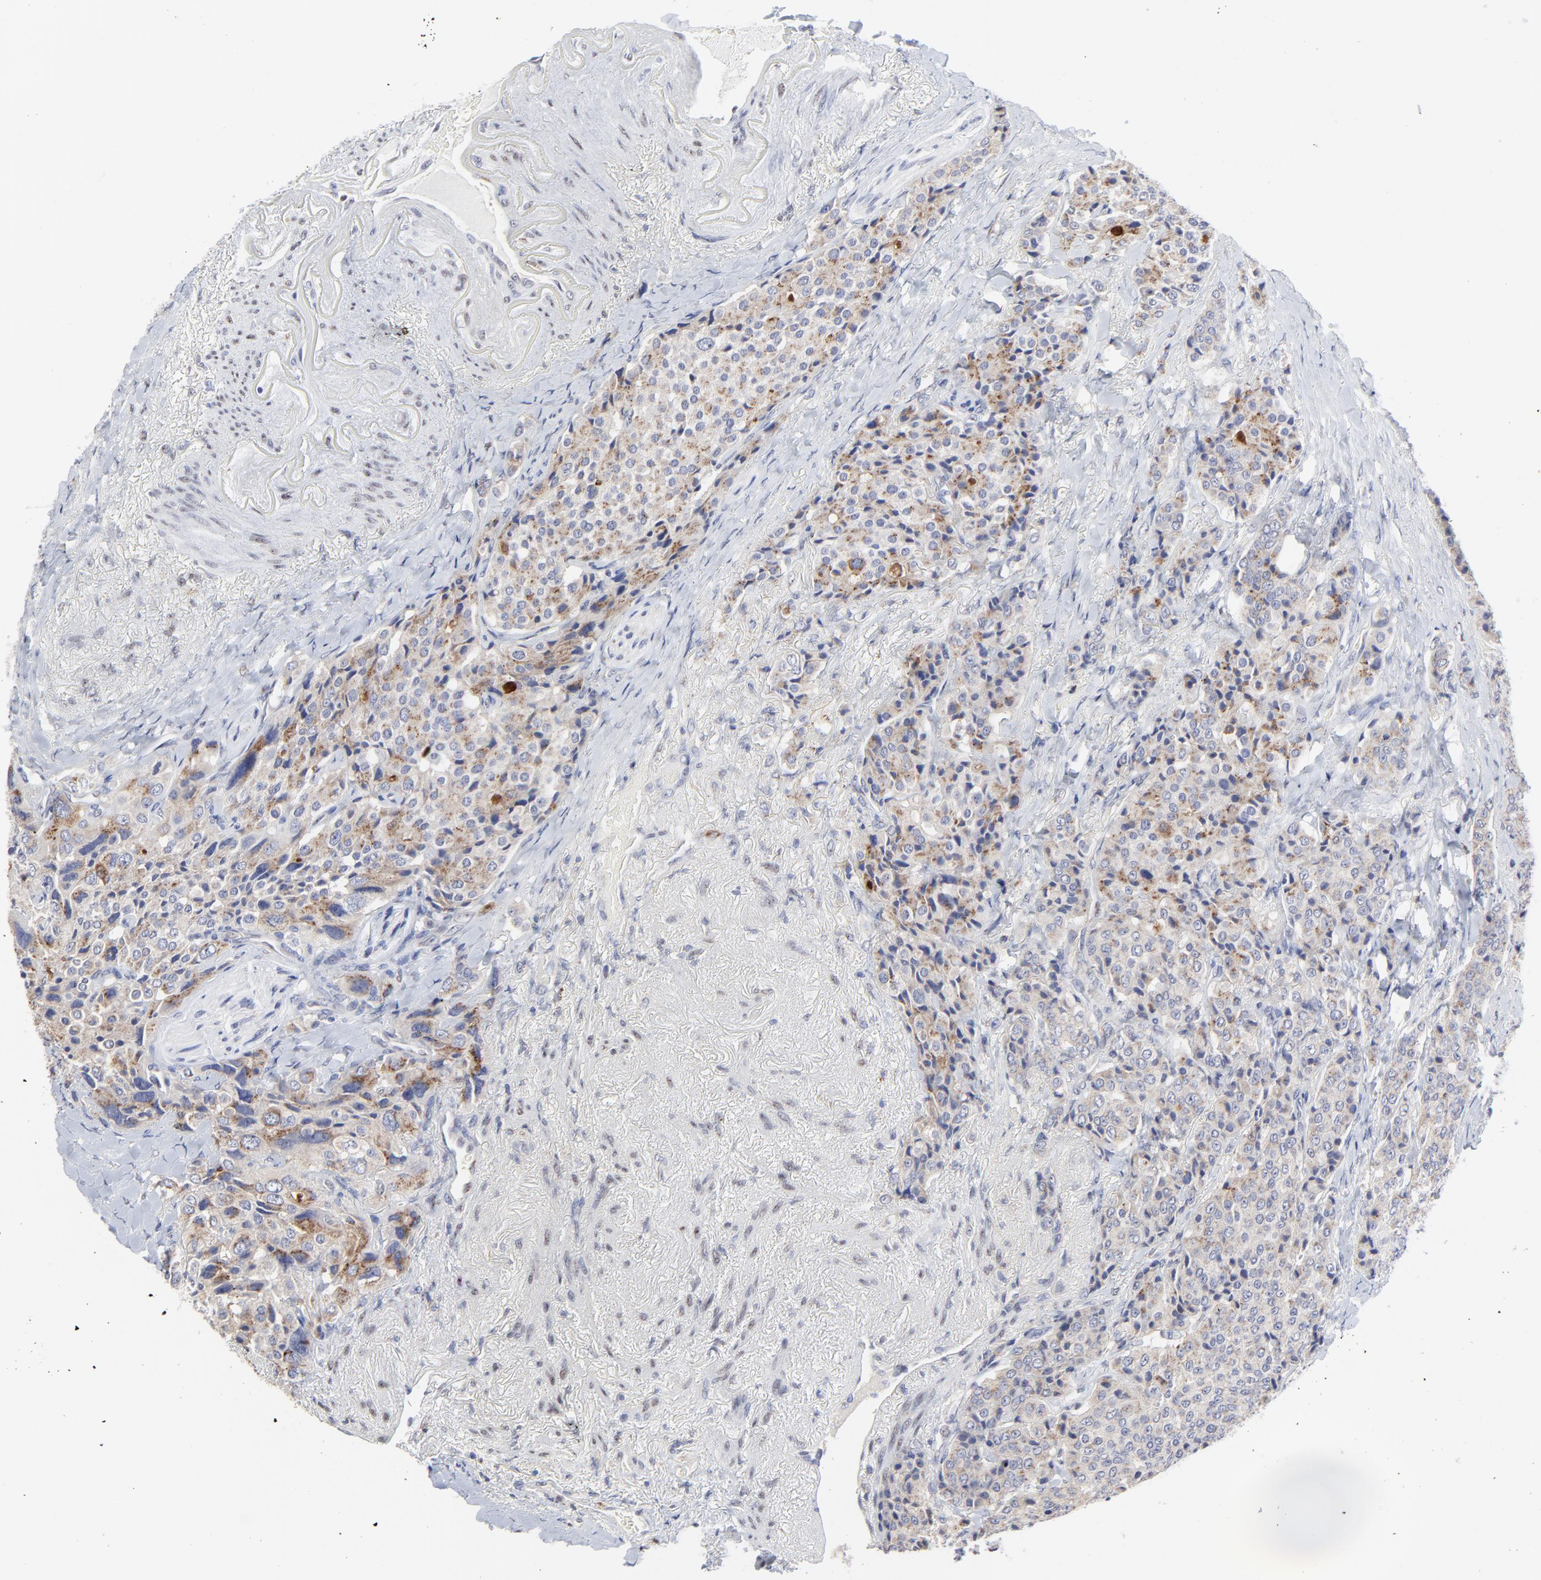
{"staining": {"intensity": "weak", "quantity": "25%-75%", "location": "cytoplasmic/membranous"}, "tissue": "carcinoid", "cell_type": "Tumor cells", "image_type": "cancer", "snomed": [{"axis": "morphology", "description": "Carcinoid, malignant, NOS"}, {"axis": "topography", "description": "Small intestine"}], "caption": "Tumor cells display weak cytoplasmic/membranous positivity in about 25%-75% of cells in carcinoid (malignant). The protein is stained brown, and the nuclei are stained in blue (DAB IHC with brightfield microscopy, high magnification).", "gene": "NCAPH", "patient": {"sex": "male", "age": 60}}